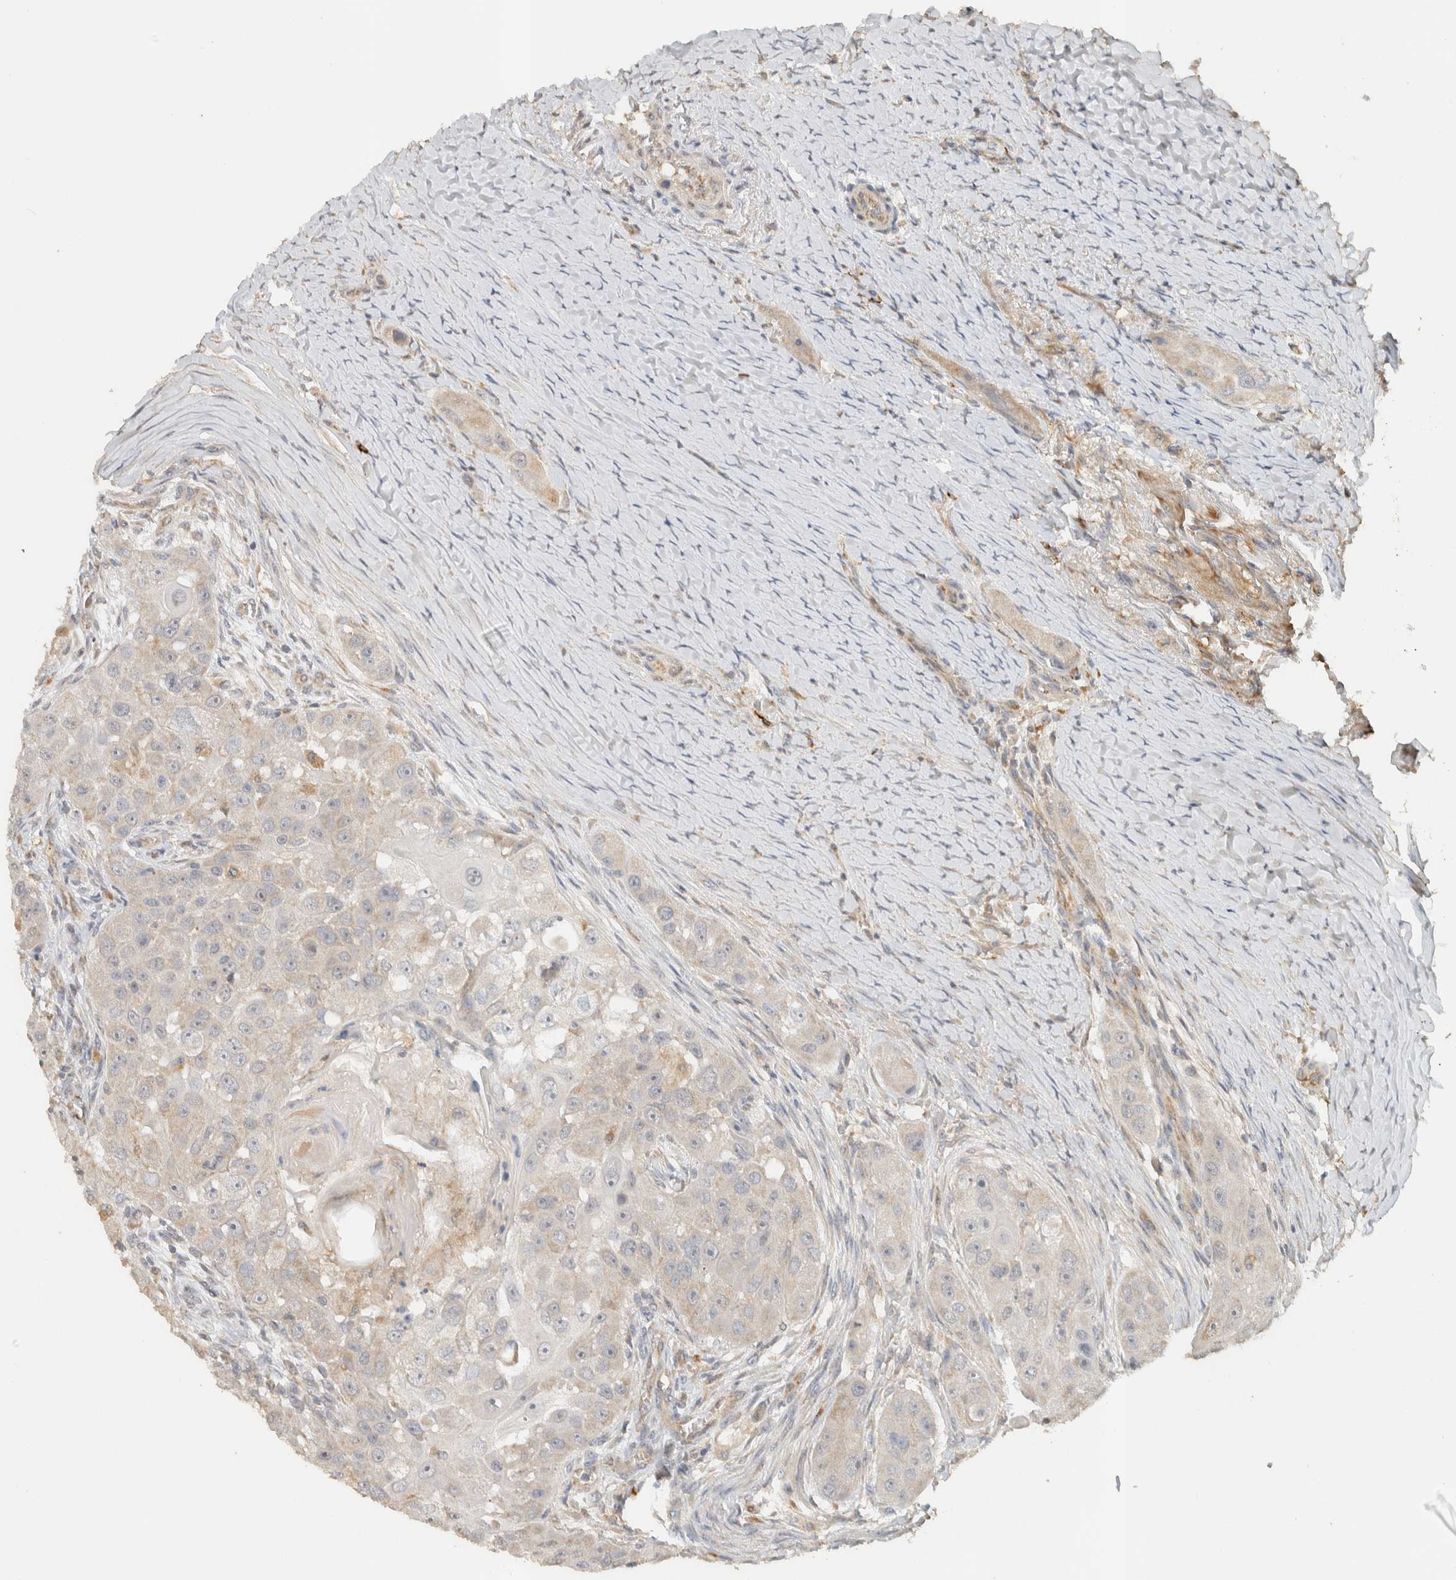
{"staining": {"intensity": "negative", "quantity": "none", "location": "none"}, "tissue": "head and neck cancer", "cell_type": "Tumor cells", "image_type": "cancer", "snomed": [{"axis": "morphology", "description": "Normal tissue, NOS"}, {"axis": "morphology", "description": "Squamous cell carcinoma, NOS"}, {"axis": "topography", "description": "Skeletal muscle"}, {"axis": "topography", "description": "Head-Neck"}], "caption": "Histopathology image shows no protein staining in tumor cells of head and neck cancer tissue.", "gene": "PDE7B", "patient": {"sex": "male", "age": 51}}